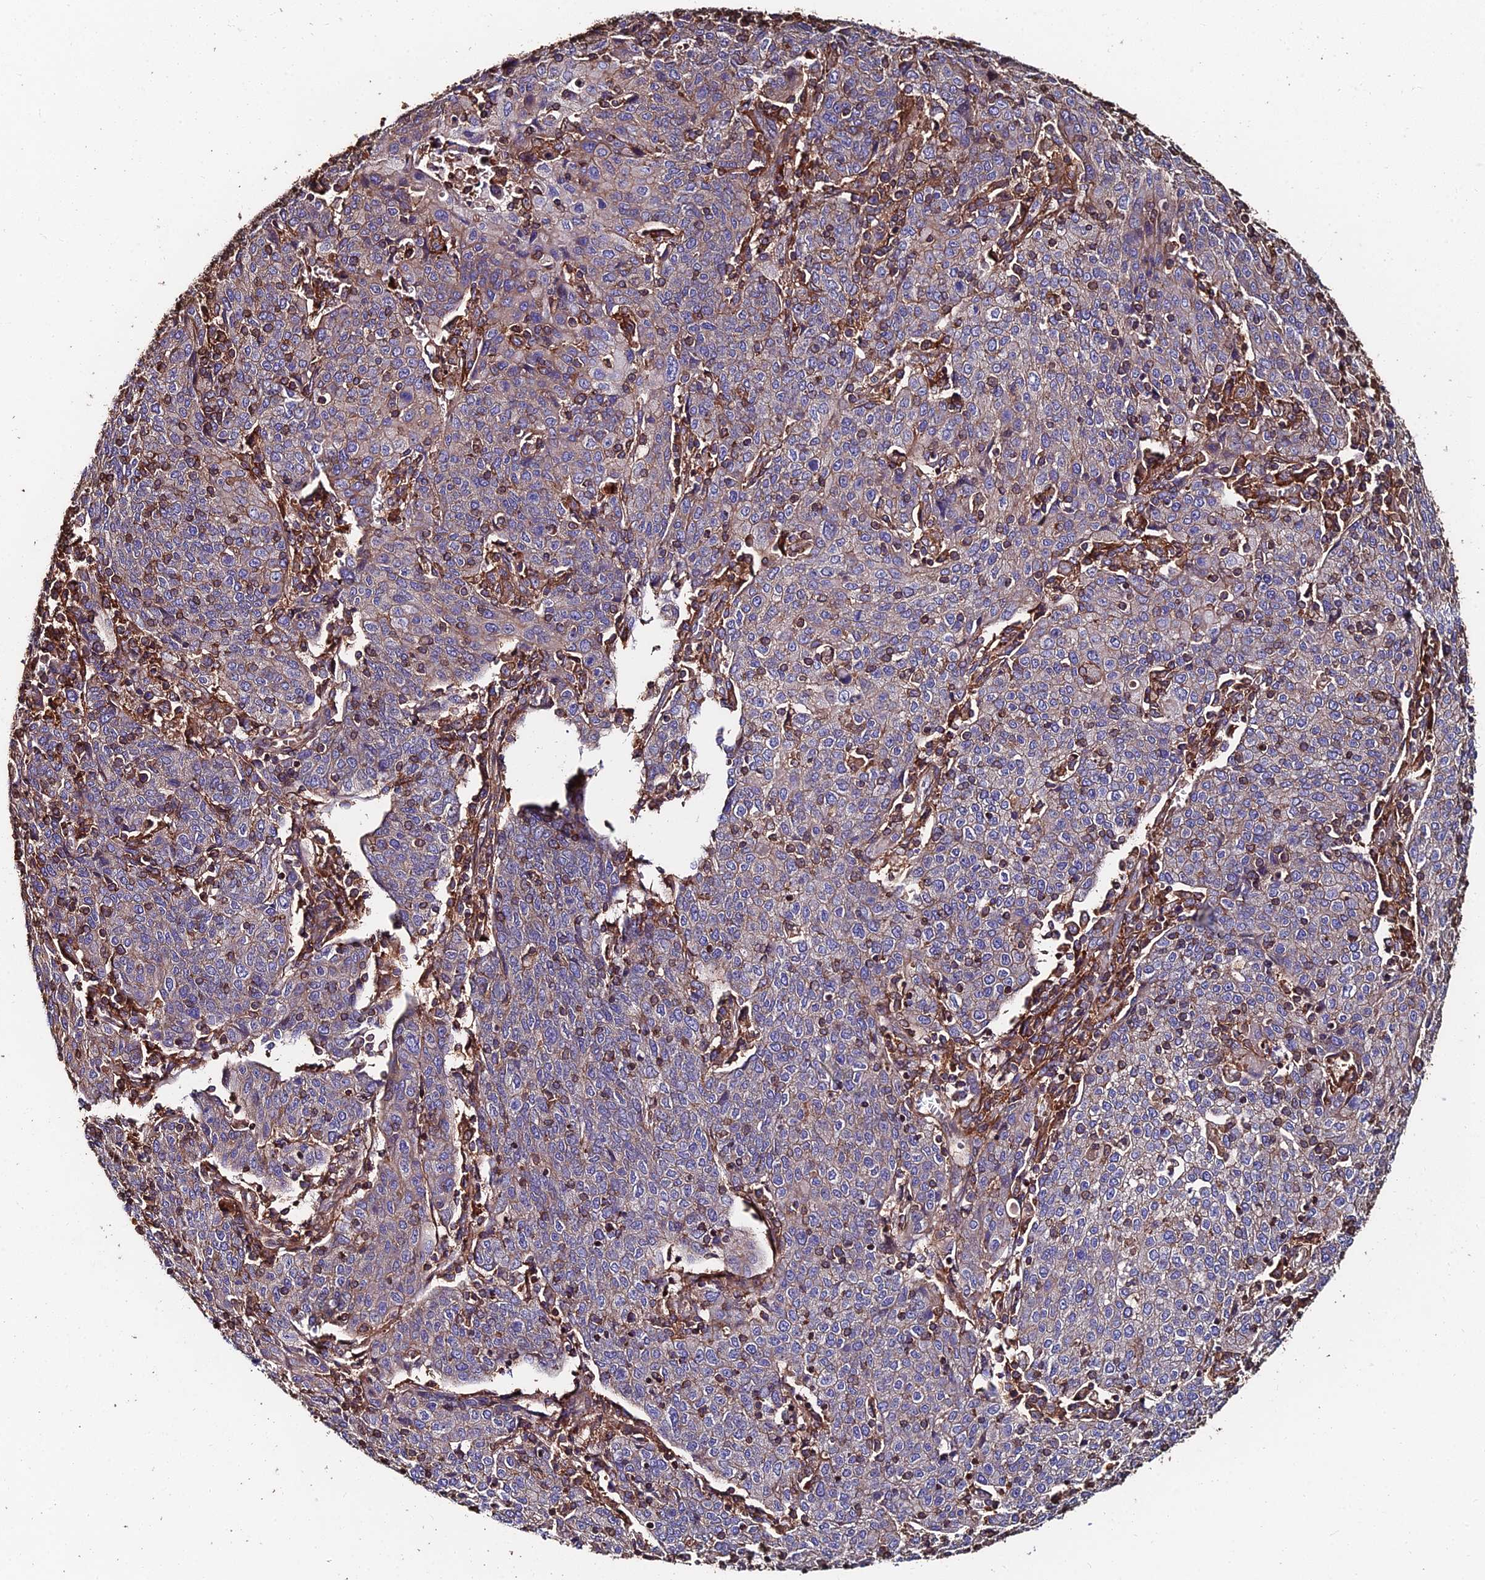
{"staining": {"intensity": "negative", "quantity": "none", "location": "none"}, "tissue": "cervical cancer", "cell_type": "Tumor cells", "image_type": "cancer", "snomed": [{"axis": "morphology", "description": "Squamous cell carcinoma, NOS"}, {"axis": "topography", "description": "Cervix"}], "caption": "Tumor cells are negative for protein expression in human cervical cancer (squamous cell carcinoma).", "gene": "EXT1", "patient": {"sex": "female", "age": 67}}